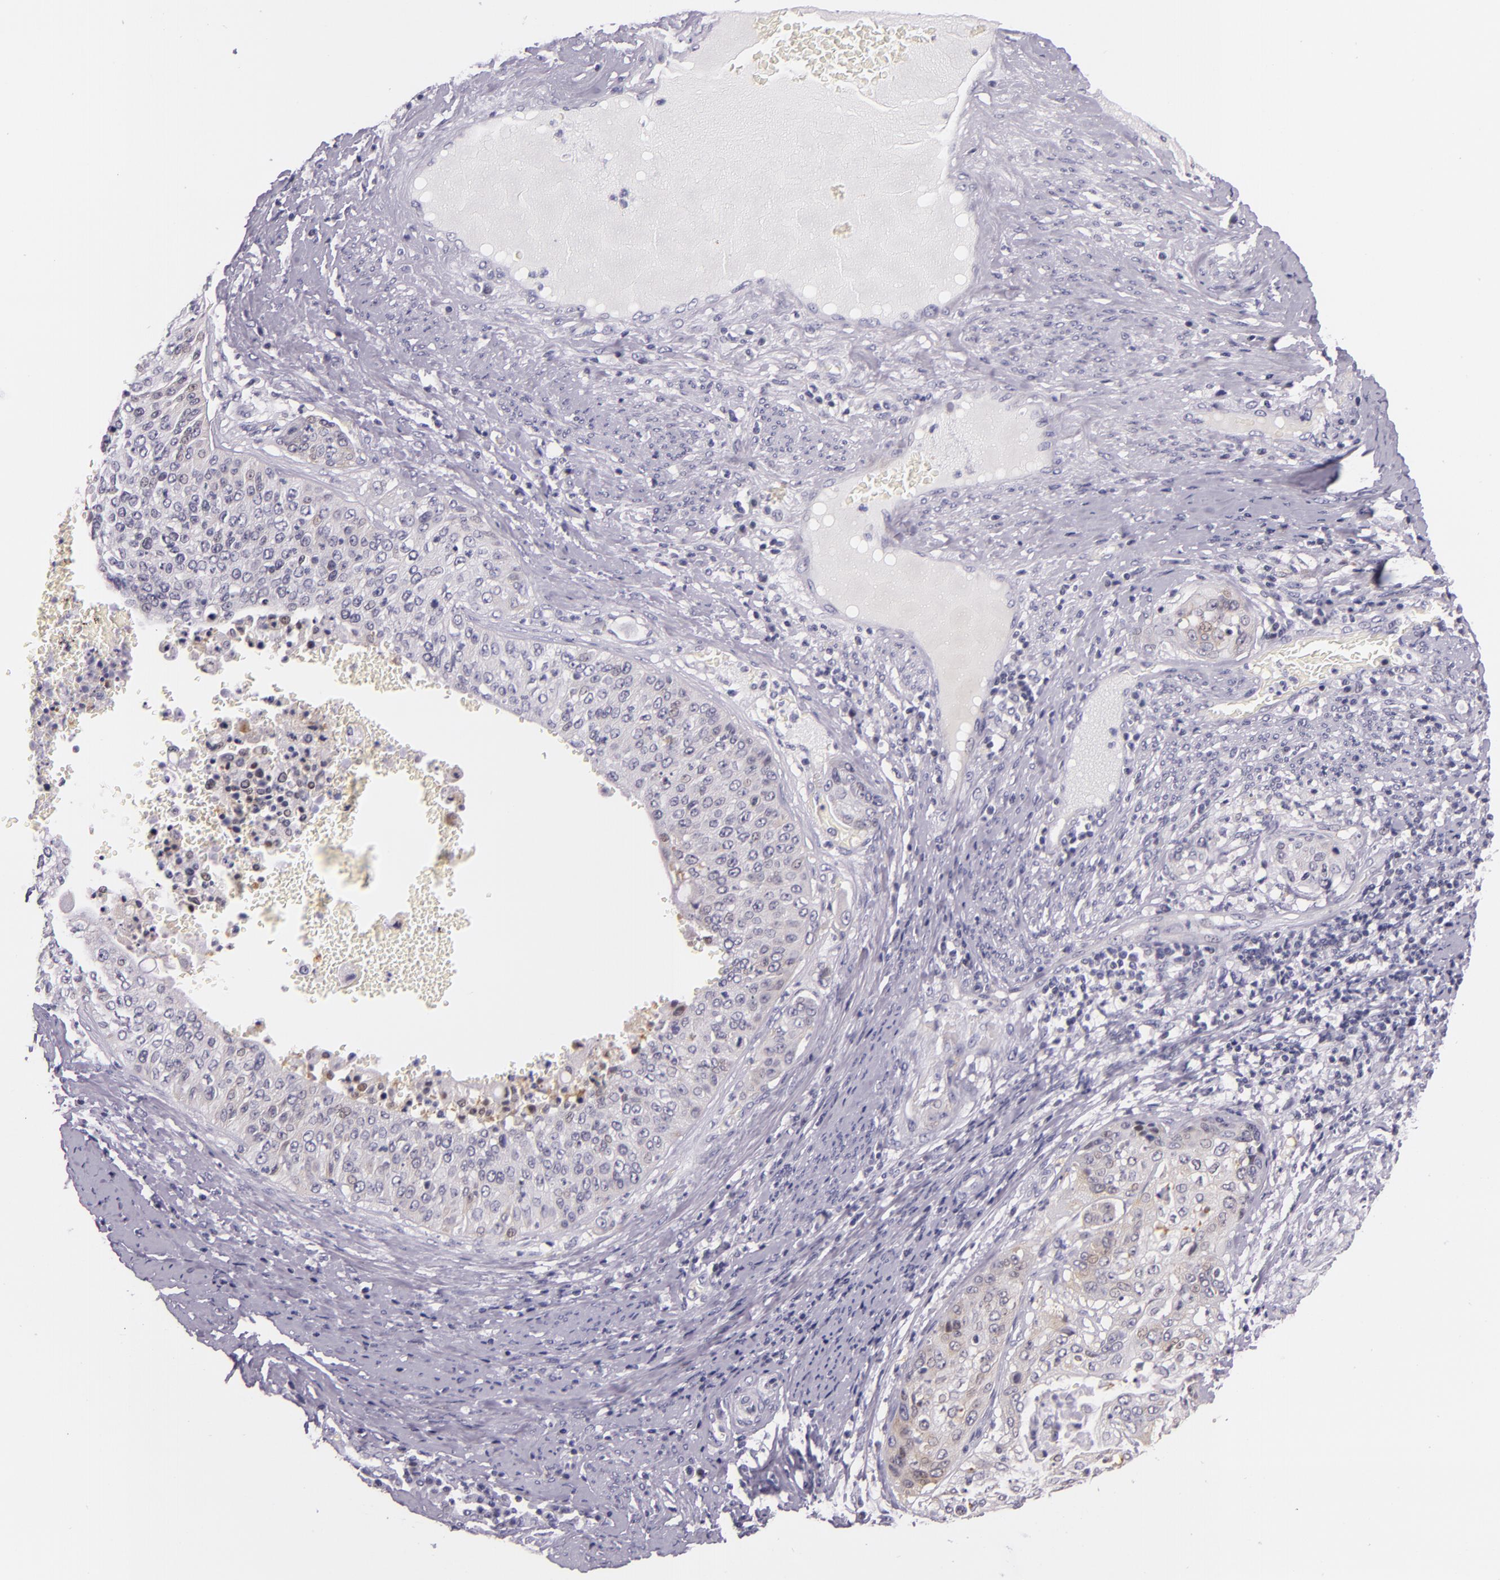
{"staining": {"intensity": "weak", "quantity": "<25%", "location": "cytoplasmic/membranous"}, "tissue": "cervical cancer", "cell_type": "Tumor cells", "image_type": "cancer", "snomed": [{"axis": "morphology", "description": "Squamous cell carcinoma, NOS"}, {"axis": "topography", "description": "Cervix"}], "caption": "A high-resolution micrograph shows immunohistochemistry (IHC) staining of squamous cell carcinoma (cervical), which displays no significant expression in tumor cells.", "gene": "HSP90AA1", "patient": {"sex": "female", "age": 41}}